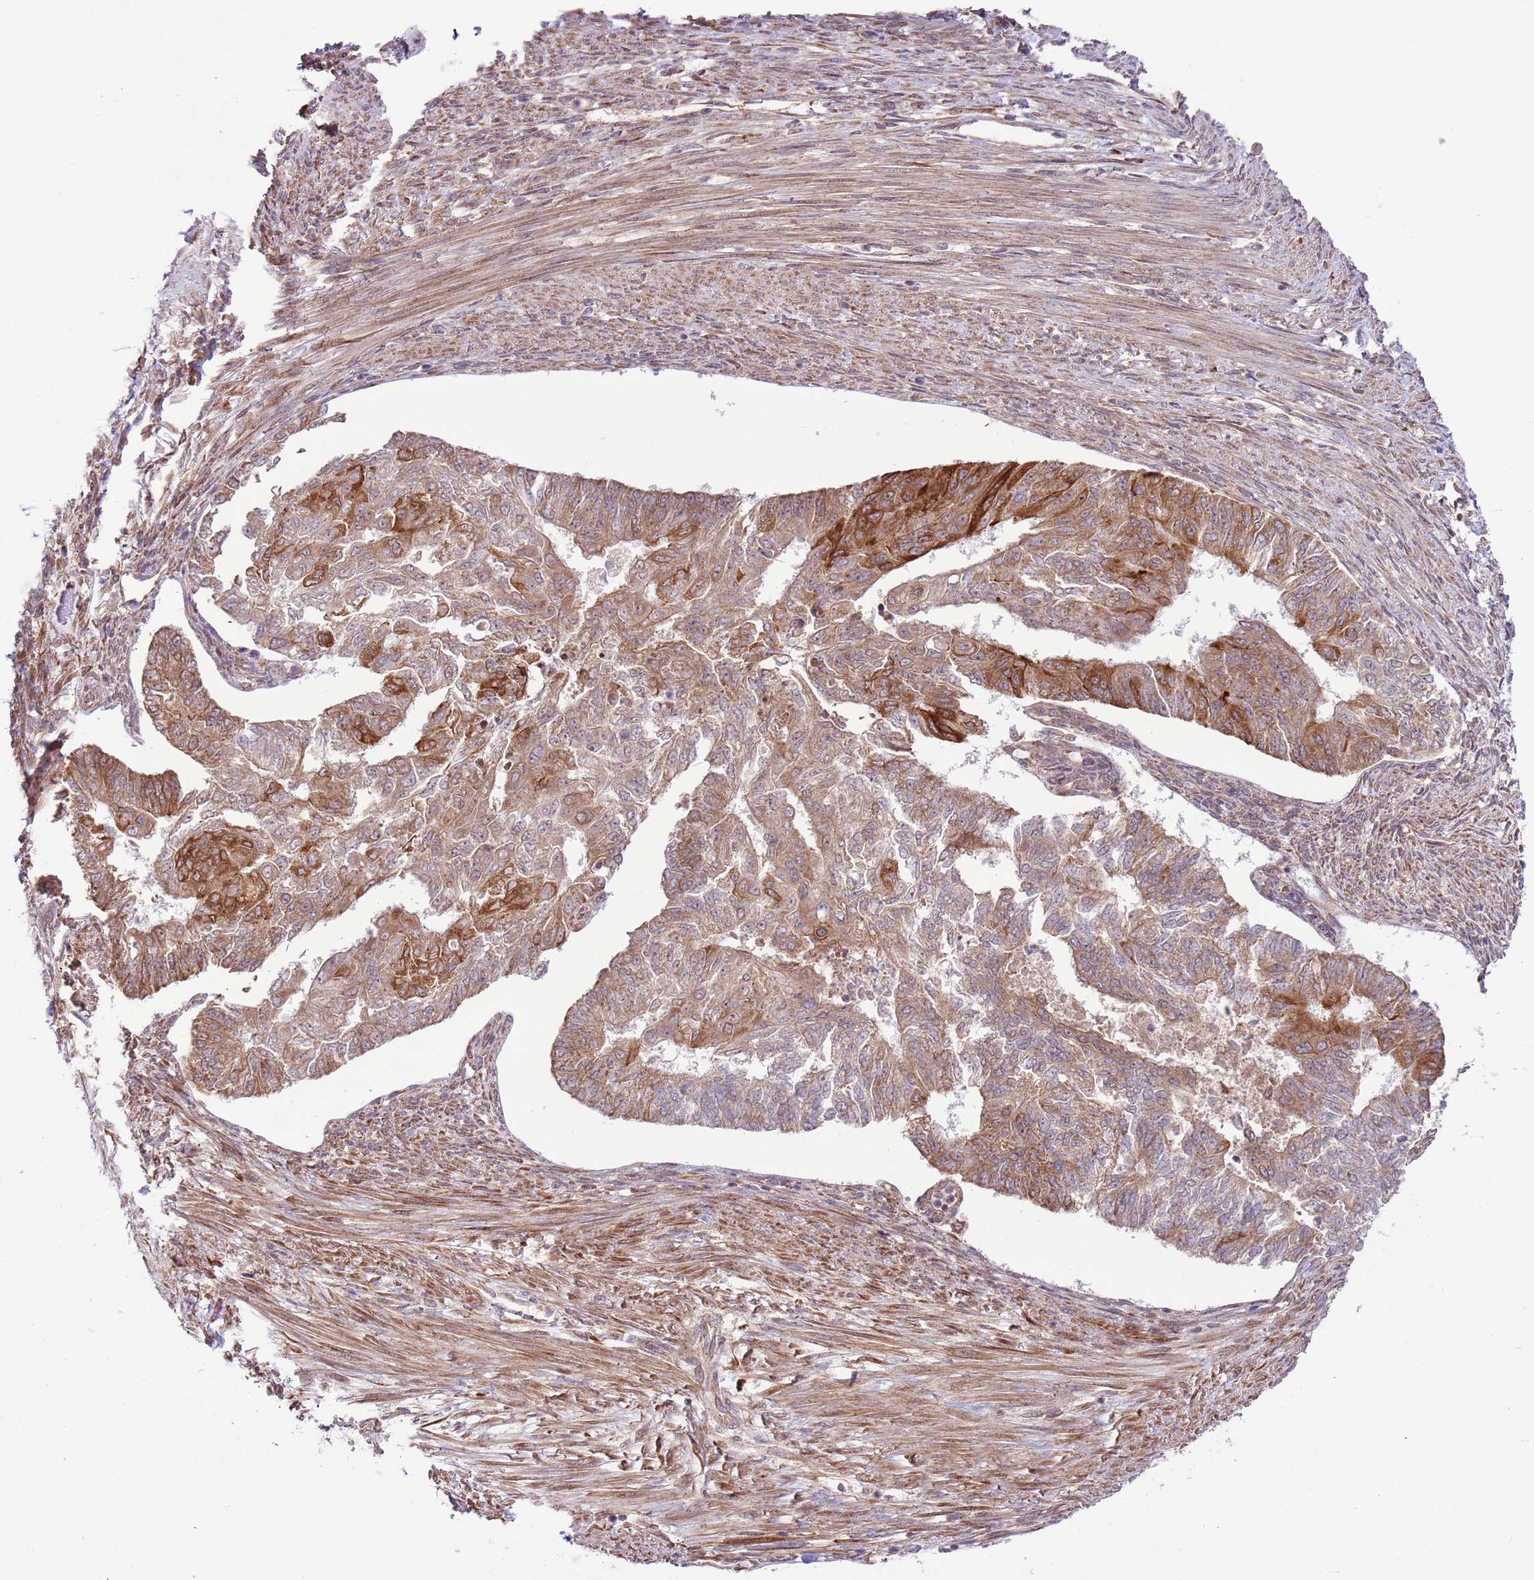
{"staining": {"intensity": "moderate", "quantity": ">75%", "location": "cytoplasmic/membranous"}, "tissue": "endometrial cancer", "cell_type": "Tumor cells", "image_type": "cancer", "snomed": [{"axis": "morphology", "description": "Adenocarcinoma, NOS"}, {"axis": "topography", "description": "Endometrium"}], "caption": "Endometrial adenocarcinoma stained with a protein marker shows moderate staining in tumor cells.", "gene": "DCAF4", "patient": {"sex": "female", "age": 32}}